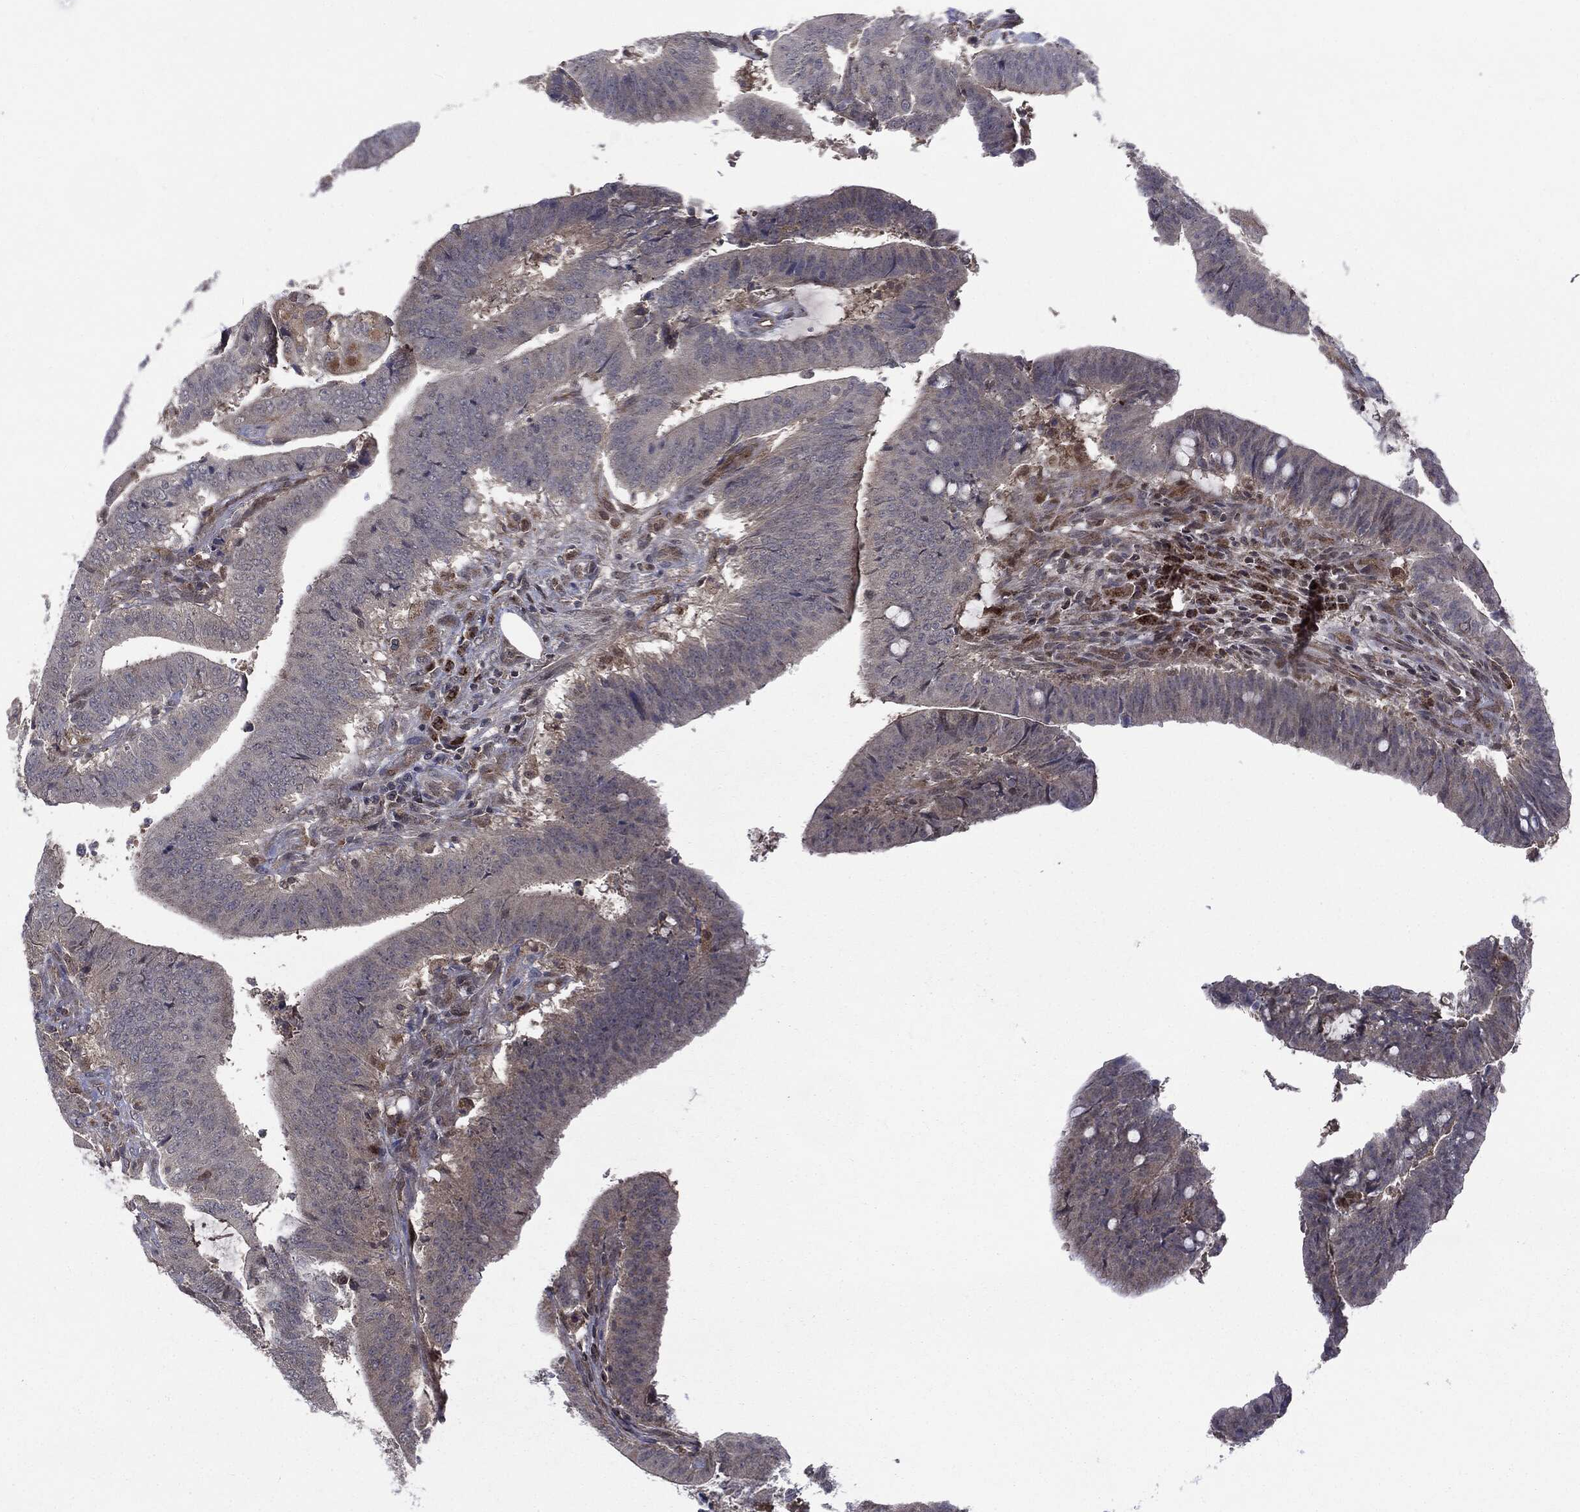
{"staining": {"intensity": "negative", "quantity": "none", "location": "none"}, "tissue": "colorectal cancer", "cell_type": "Tumor cells", "image_type": "cancer", "snomed": [{"axis": "morphology", "description": "Adenocarcinoma, NOS"}, {"axis": "topography", "description": "Colon"}], "caption": "Immunohistochemistry of colorectal adenocarcinoma shows no expression in tumor cells.", "gene": "PTPA", "patient": {"sex": "female", "age": 43}}